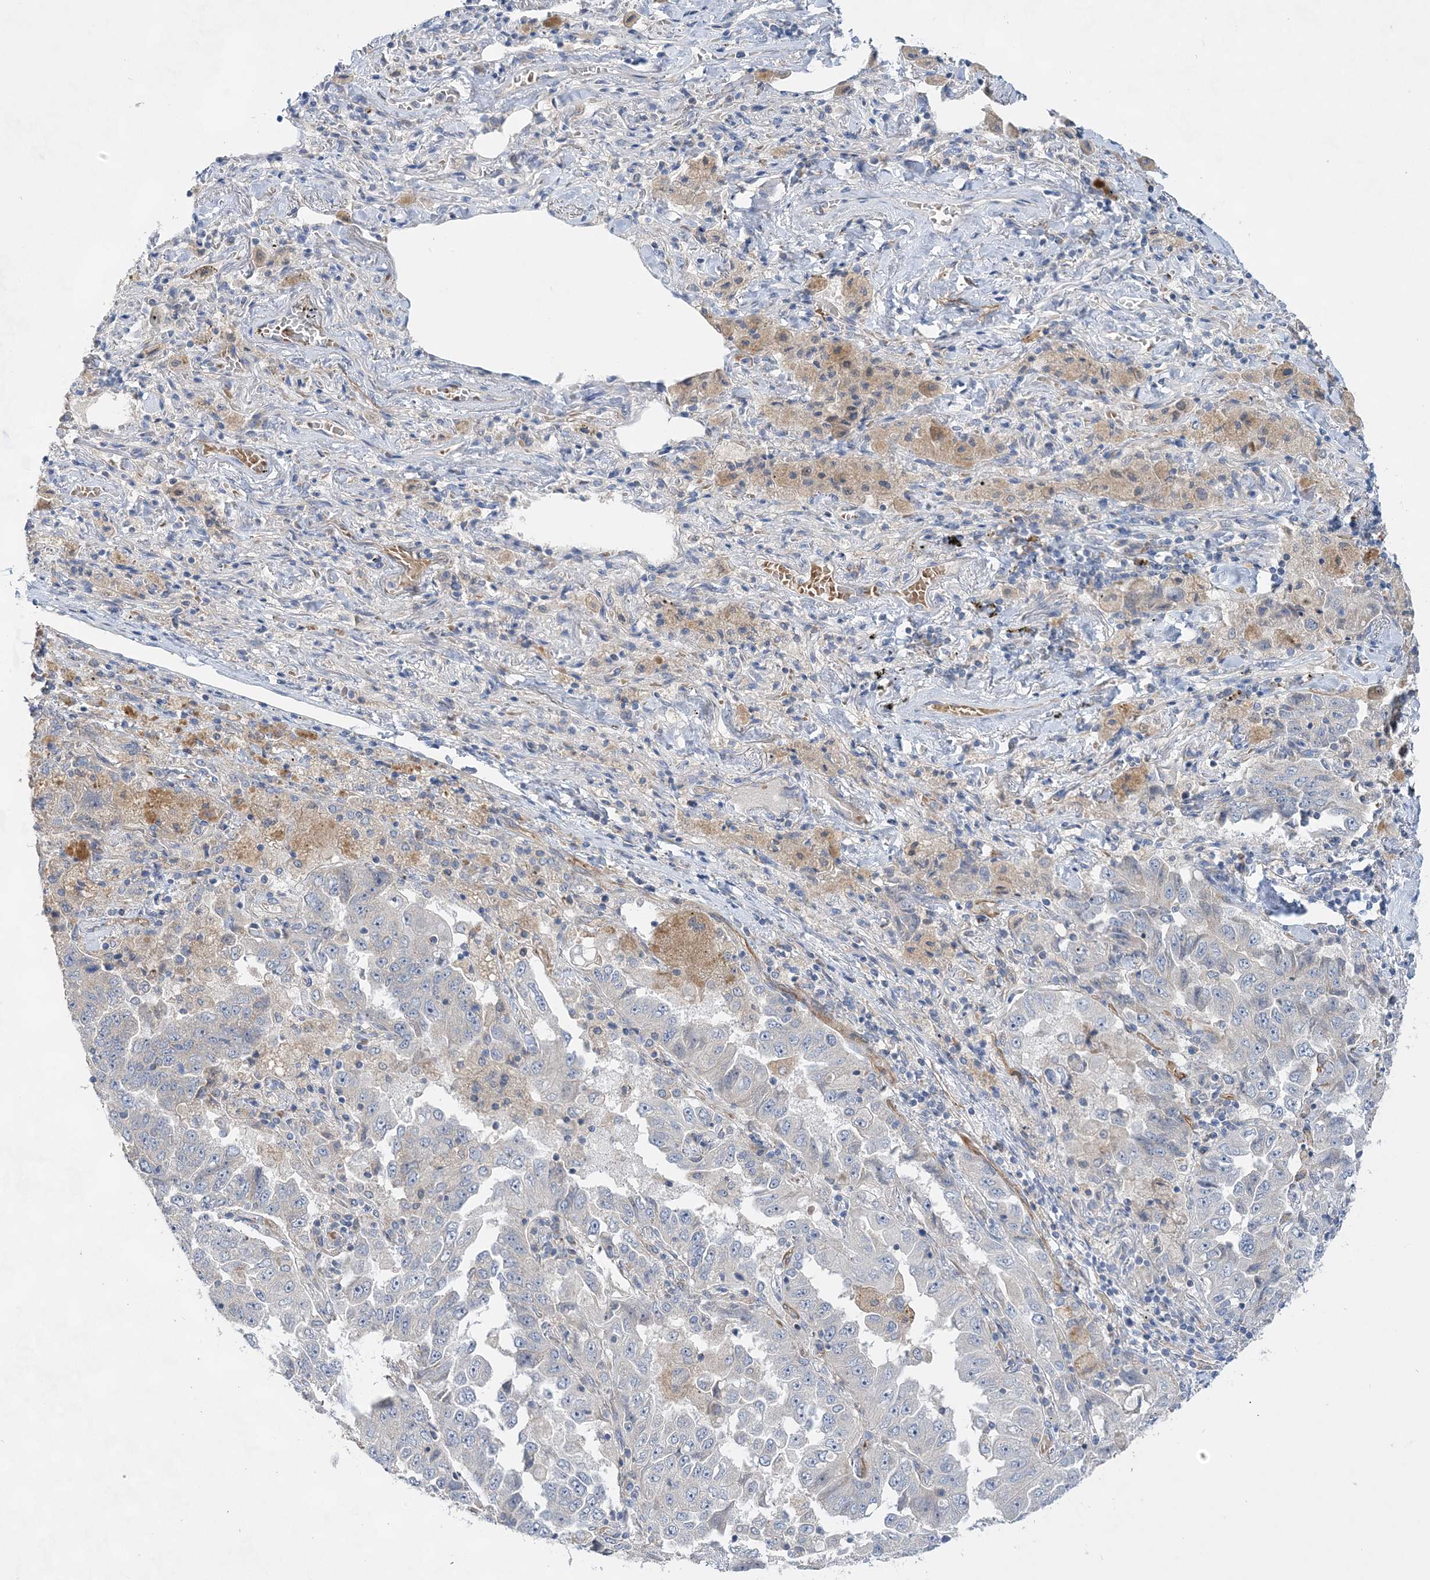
{"staining": {"intensity": "negative", "quantity": "none", "location": "none"}, "tissue": "lung cancer", "cell_type": "Tumor cells", "image_type": "cancer", "snomed": [{"axis": "morphology", "description": "Adenocarcinoma, NOS"}, {"axis": "topography", "description": "Lung"}], "caption": "Adenocarcinoma (lung) was stained to show a protein in brown. There is no significant expression in tumor cells.", "gene": "TRAPPC13", "patient": {"sex": "female", "age": 51}}